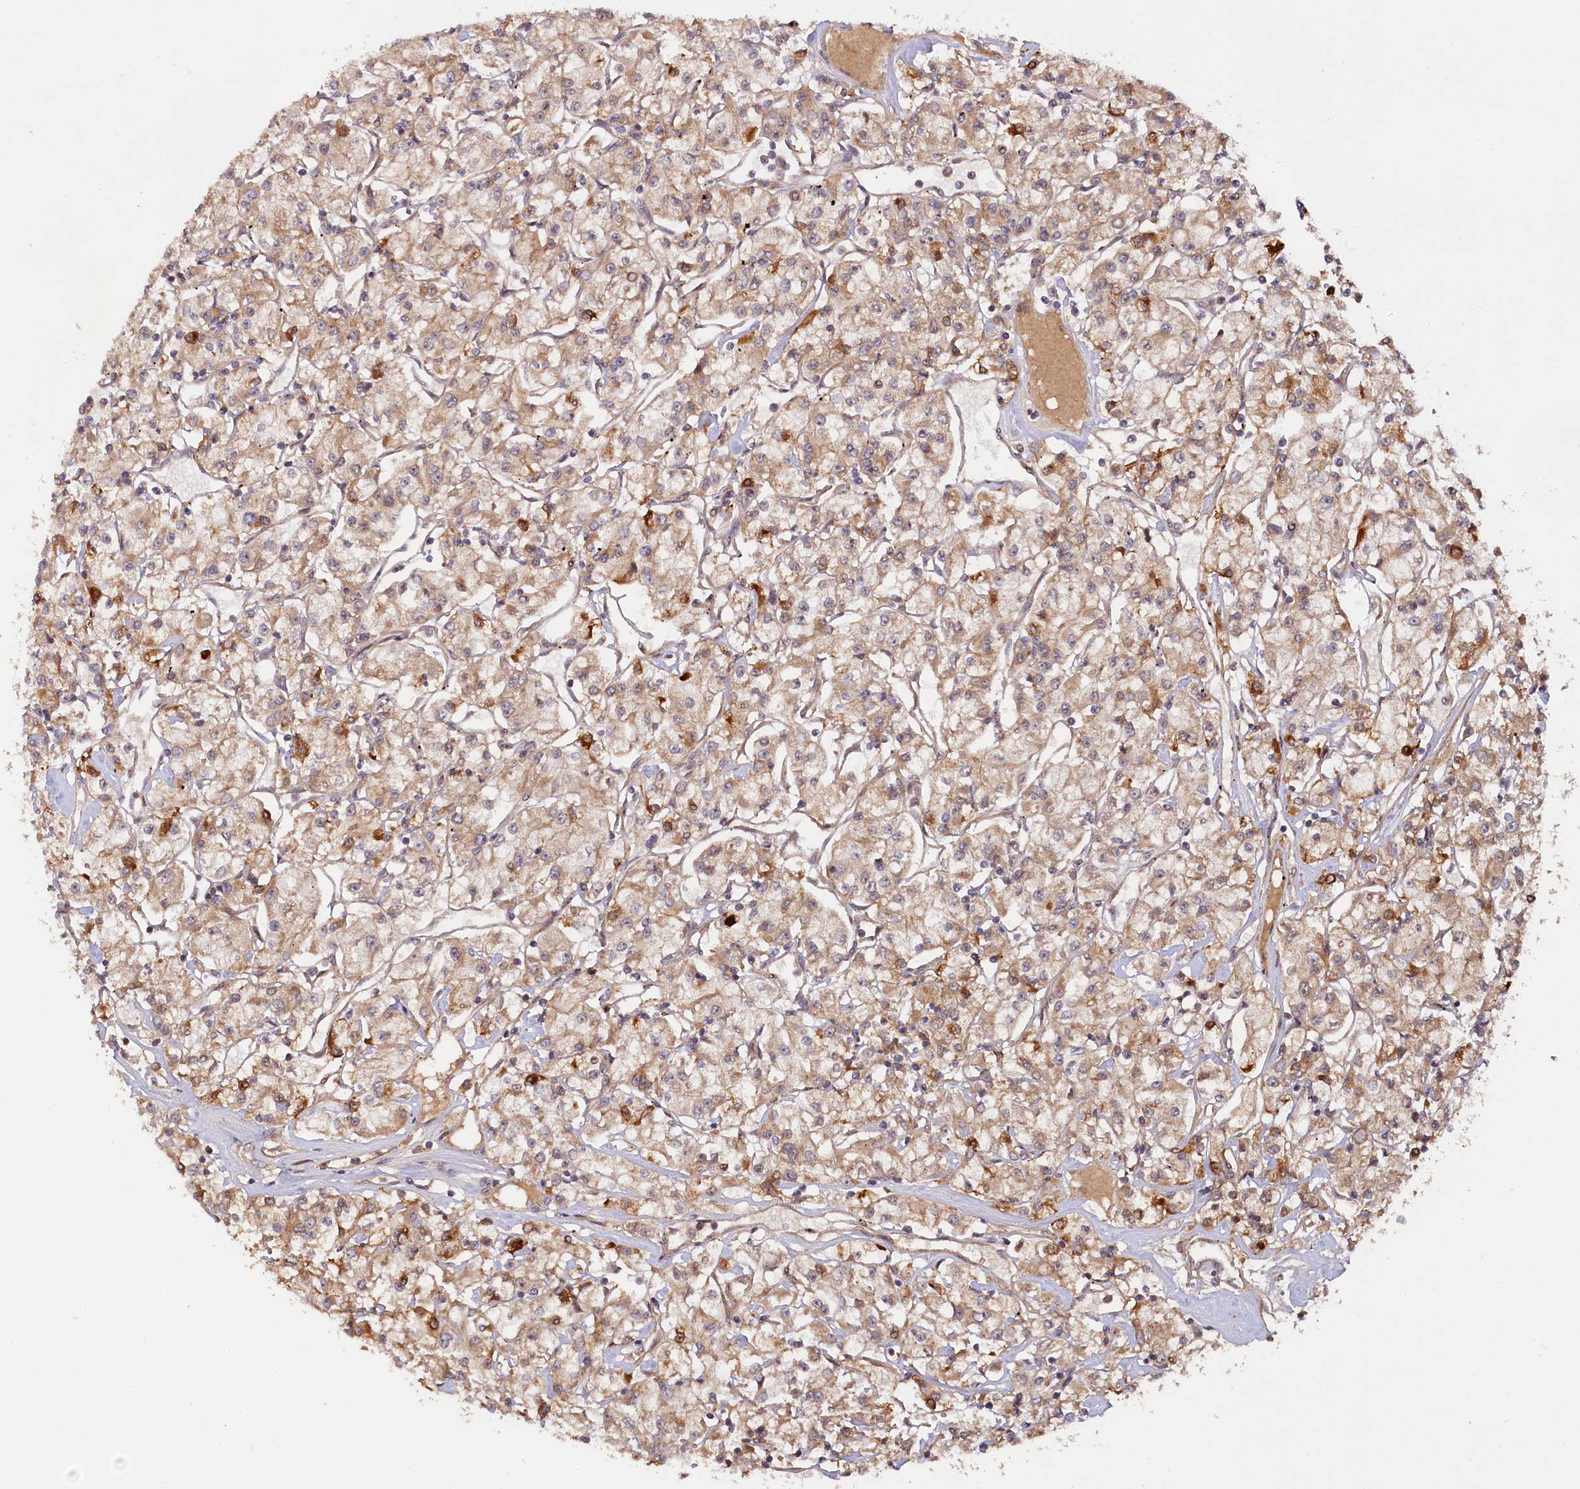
{"staining": {"intensity": "moderate", "quantity": ">75%", "location": "cytoplasmic/membranous"}, "tissue": "renal cancer", "cell_type": "Tumor cells", "image_type": "cancer", "snomed": [{"axis": "morphology", "description": "Adenocarcinoma, NOS"}, {"axis": "topography", "description": "Kidney"}], "caption": "Immunohistochemical staining of human renal adenocarcinoma demonstrates moderate cytoplasmic/membranous protein positivity in about >75% of tumor cells.", "gene": "NEDD1", "patient": {"sex": "female", "age": 59}}